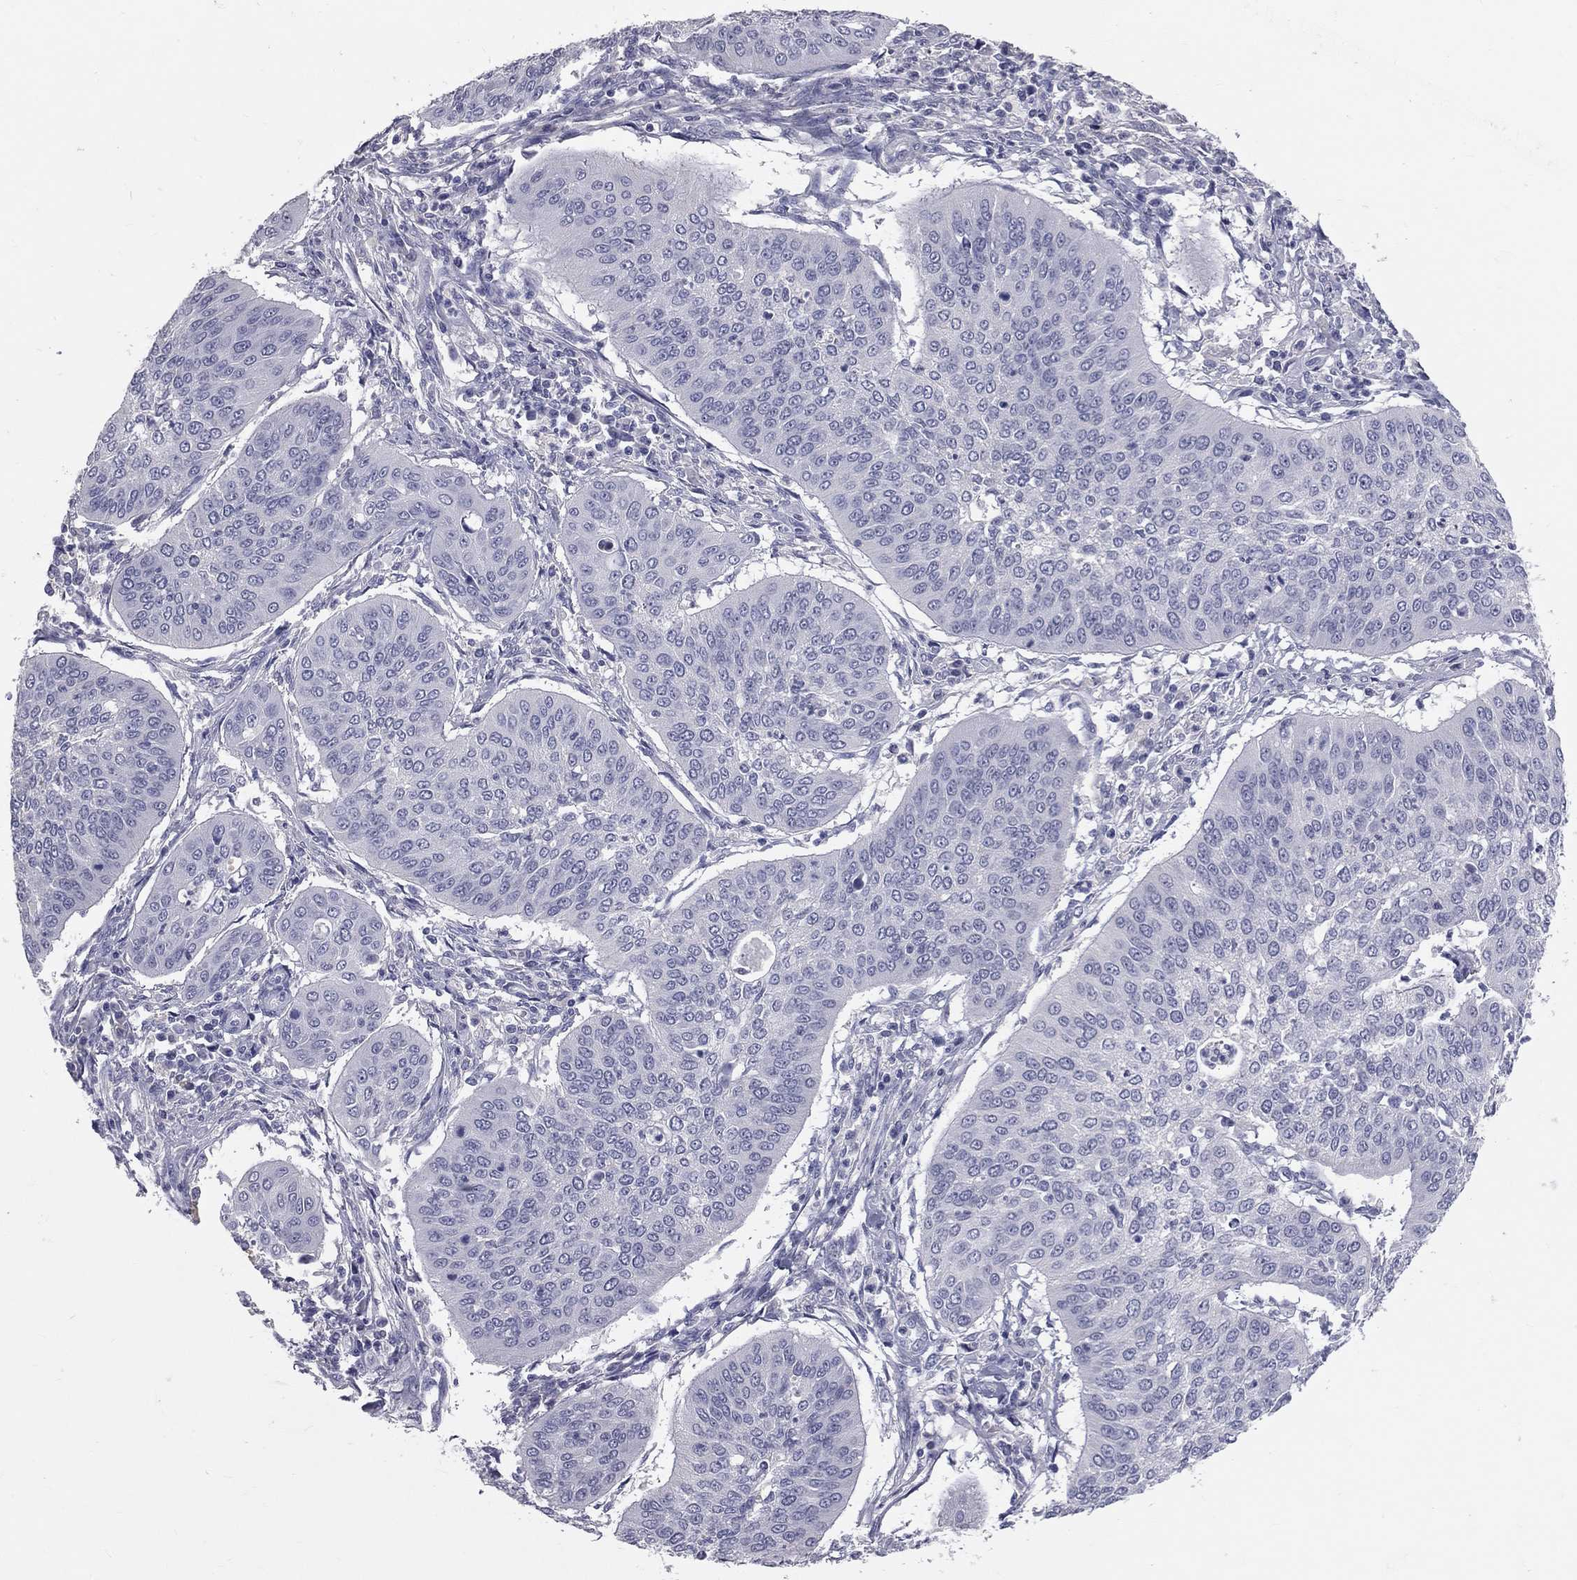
{"staining": {"intensity": "negative", "quantity": "none", "location": "none"}, "tissue": "cervical cancer", "cell_type": "Tumor cells", "image_type": "cancer", "snomed": [{"axis": "morphology", "description": "Normal tissue, NOS"}, {"axis": "morphology", "description": "Squamous cell carcinoma, NOS"}, {"axis": "topography", "description": "Cervix"}], "caption": "Tumor cells are negative for brown protein staining in squamous cell carcinoma (cervical). (Stains: DAB immunohistochemistry (IHC) with hematoxylin counter stain, Microscopy: brightfield microscopy at high magnification).", "gene": "TFPI2", "patient": {"sex": "female", "age": 39}}